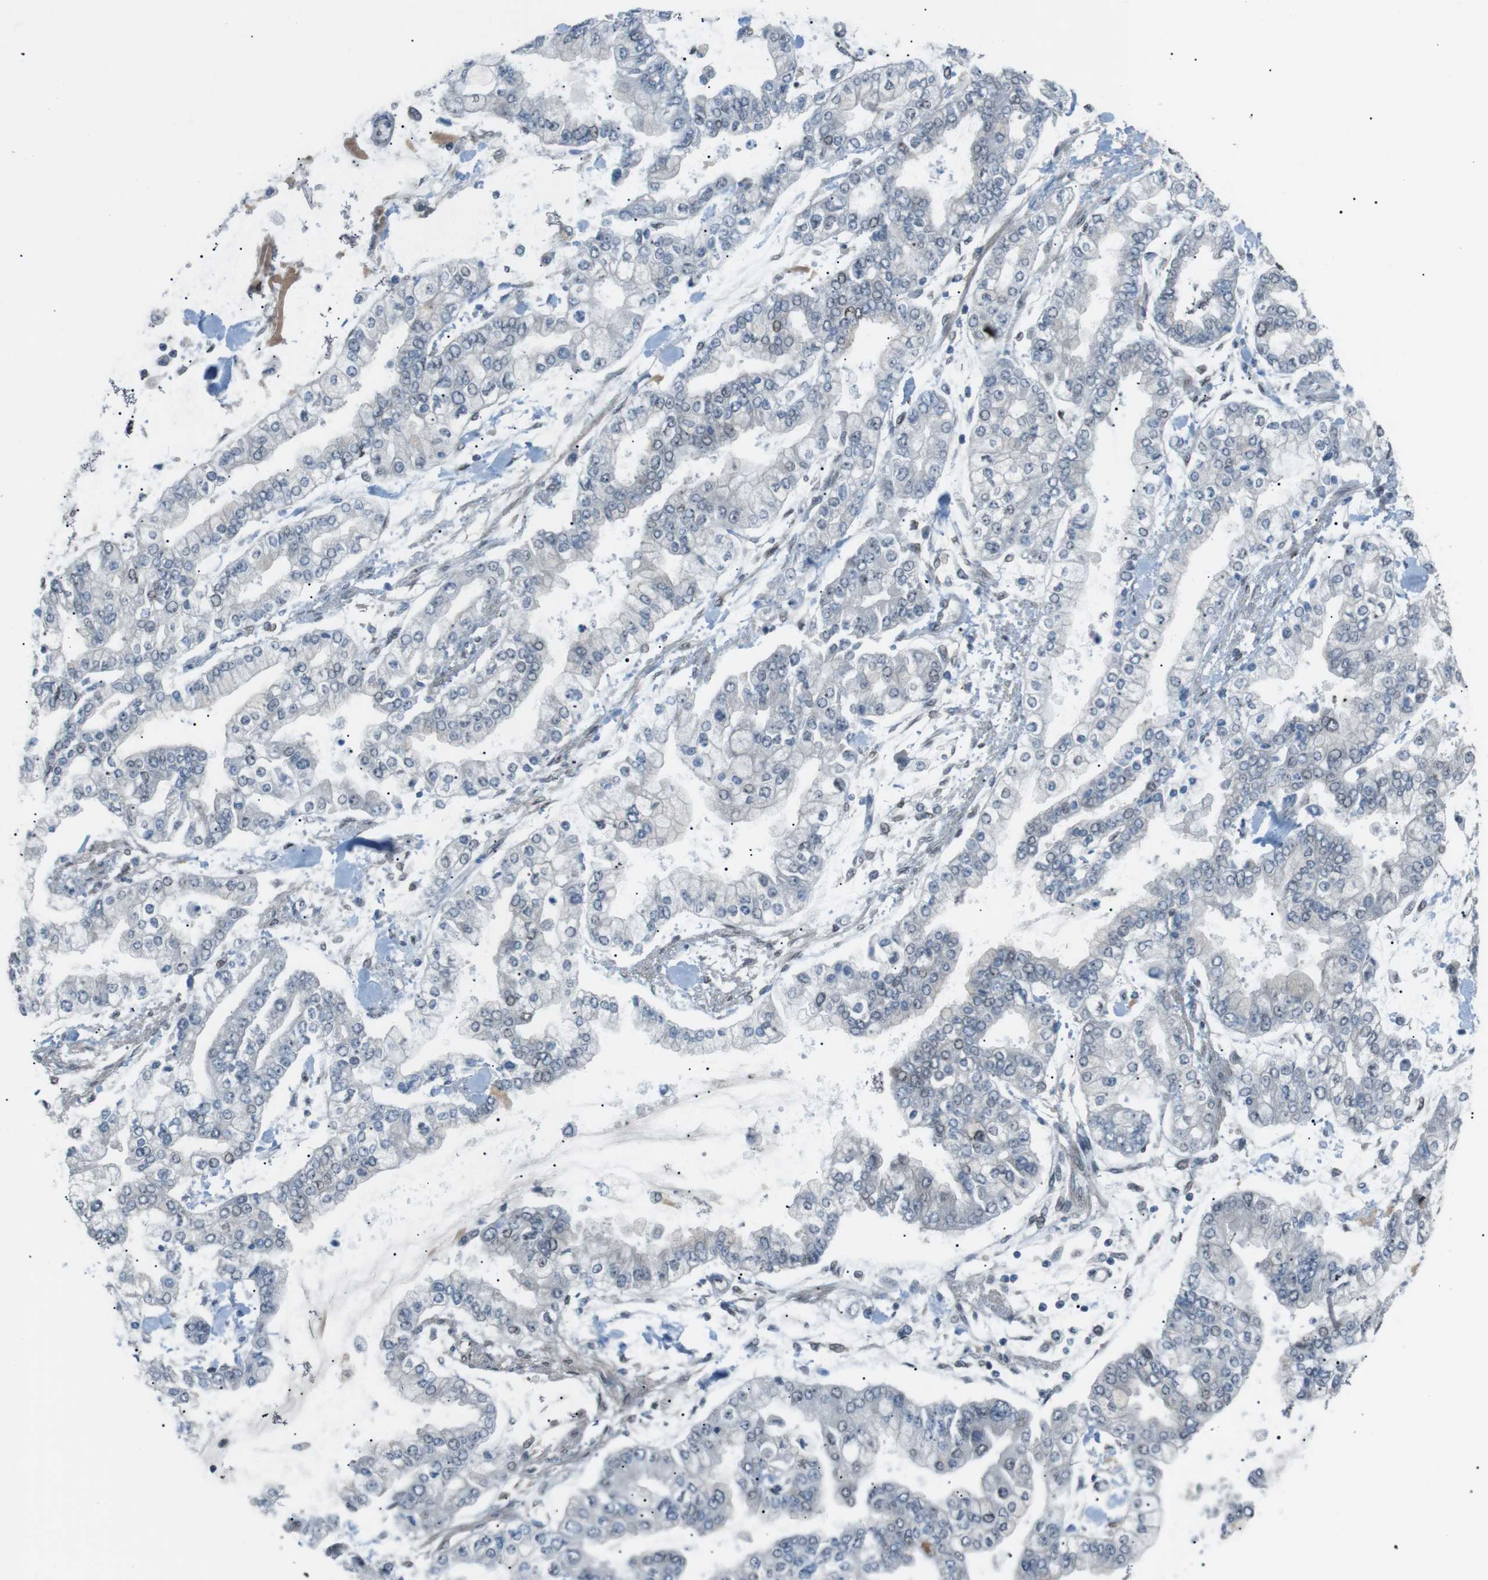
{"staining": {"intensity": "weak", "quantity": "<25%", "location": "nuclear"}, "tissue": "stomach cancer", "cell_type": "Tumor cells", "image_type": "cancer", "snomed": [{"axis": "morphology", "description": "Normal tissue, NOS"}, {"axis": "morphology", "description": "Adenocarcinoma, NOS"}, {"axis": "topography", "description": "Stomach, upper"}, {"axis": "topography", "description": "Stomach"}], "caption": "This is a histopathology image of immunohistochemistry staining of adenocarcinoma (stomach), which shows no expression in tumor cells.", "gene": "SRPK2", "patient": {"sex": "male", "age": 76}}